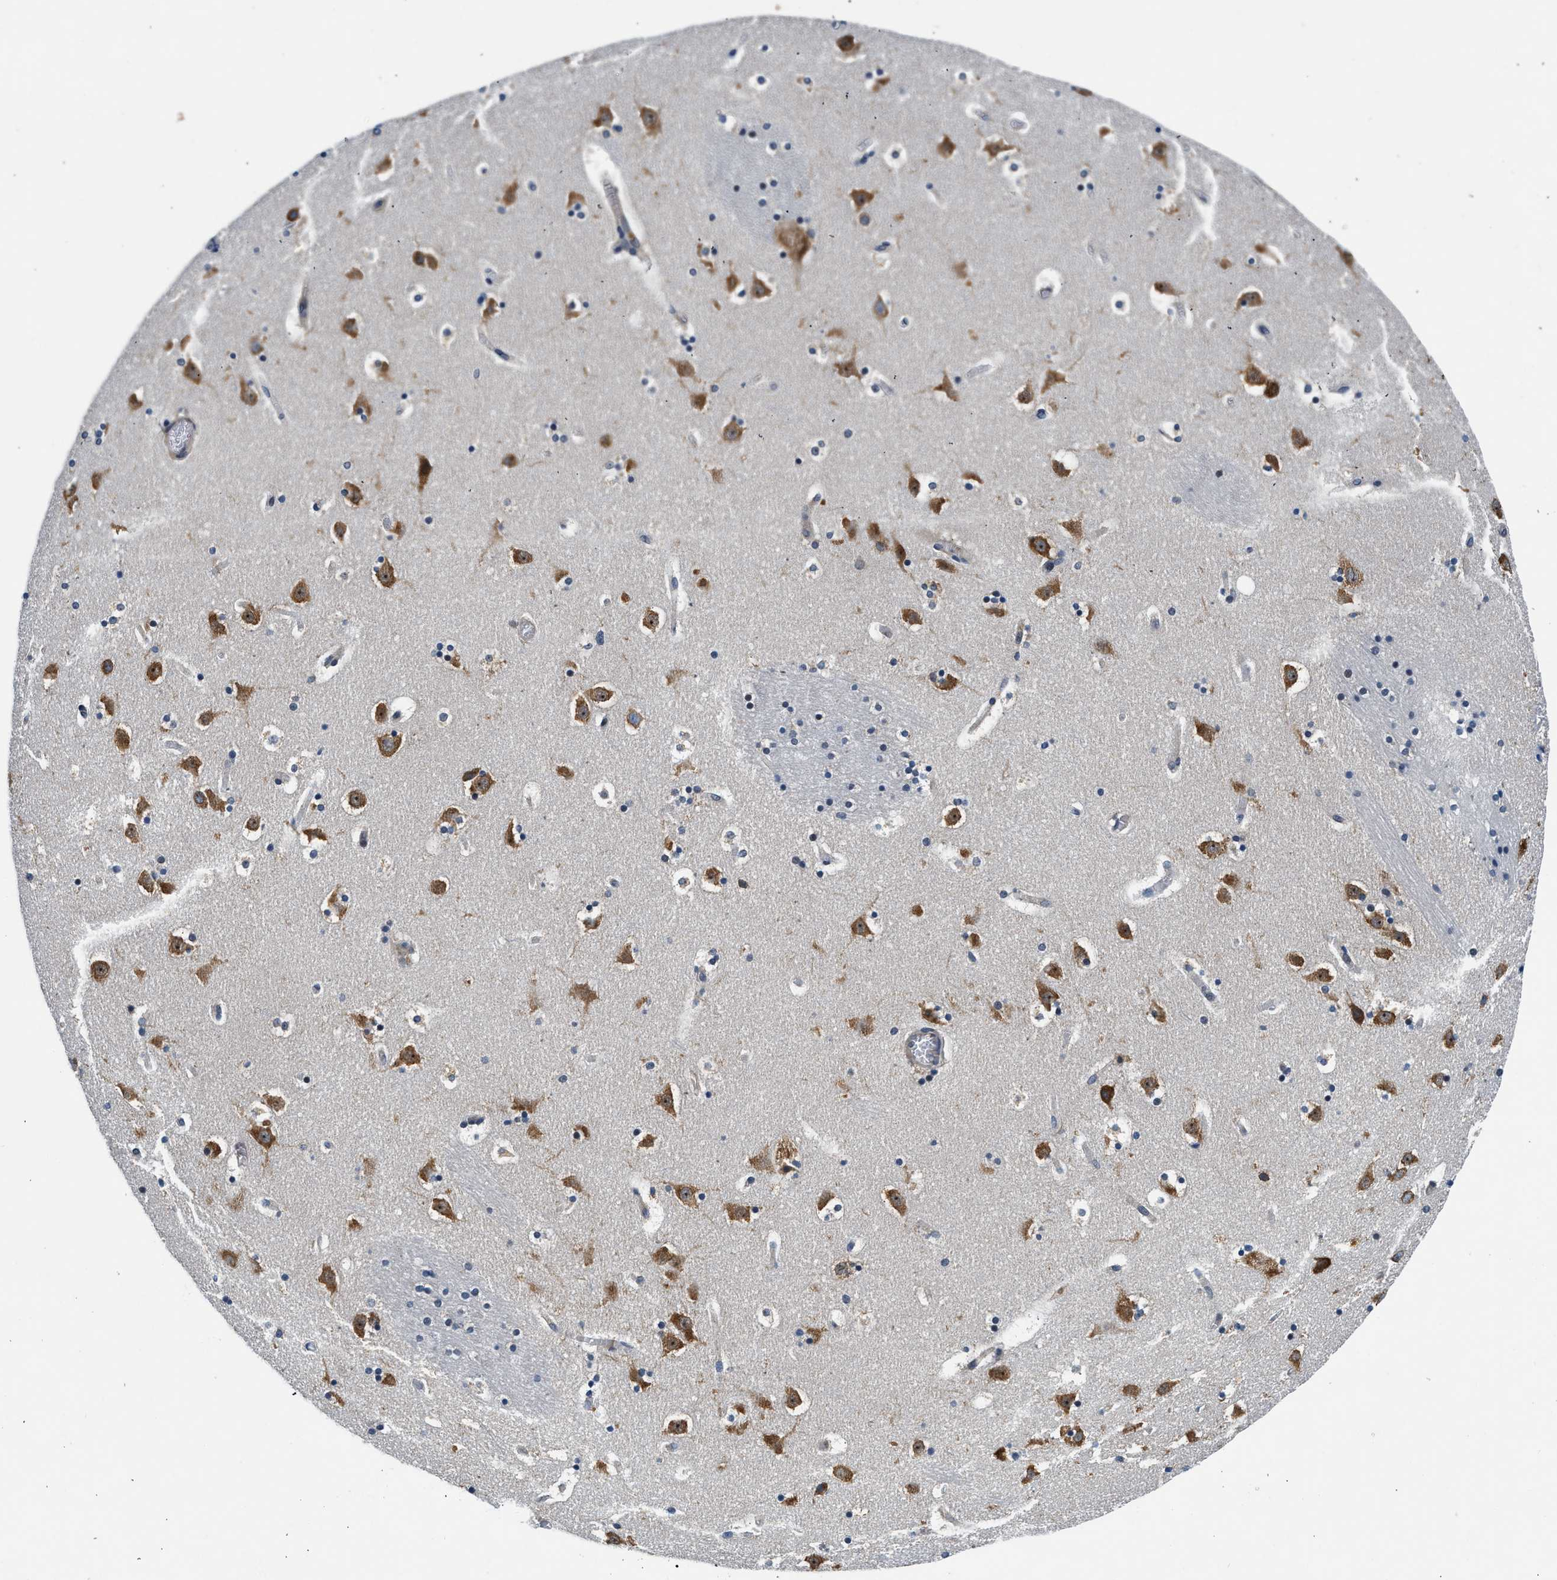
{"staining": {"intensity": "moderate", "quantity": "<25%", "location": "cytoplasmic/membranous"}, "tissue": "caudate", "cell_type": "Glial cells", "image_type": "normal", "snomed": [{"axis": "morphology", "description": "Normal tissue, NOS"}, {"axis": "topography", "description": "Lateral ventricle wall"}], "caption": "Glial cells display low levels of moderate cytoplasmic/membranous positivity in approximately <25% of cells in normal human caudate.", "gene": "PA2G4", "patient": {"sex": "male", "age": 45}}